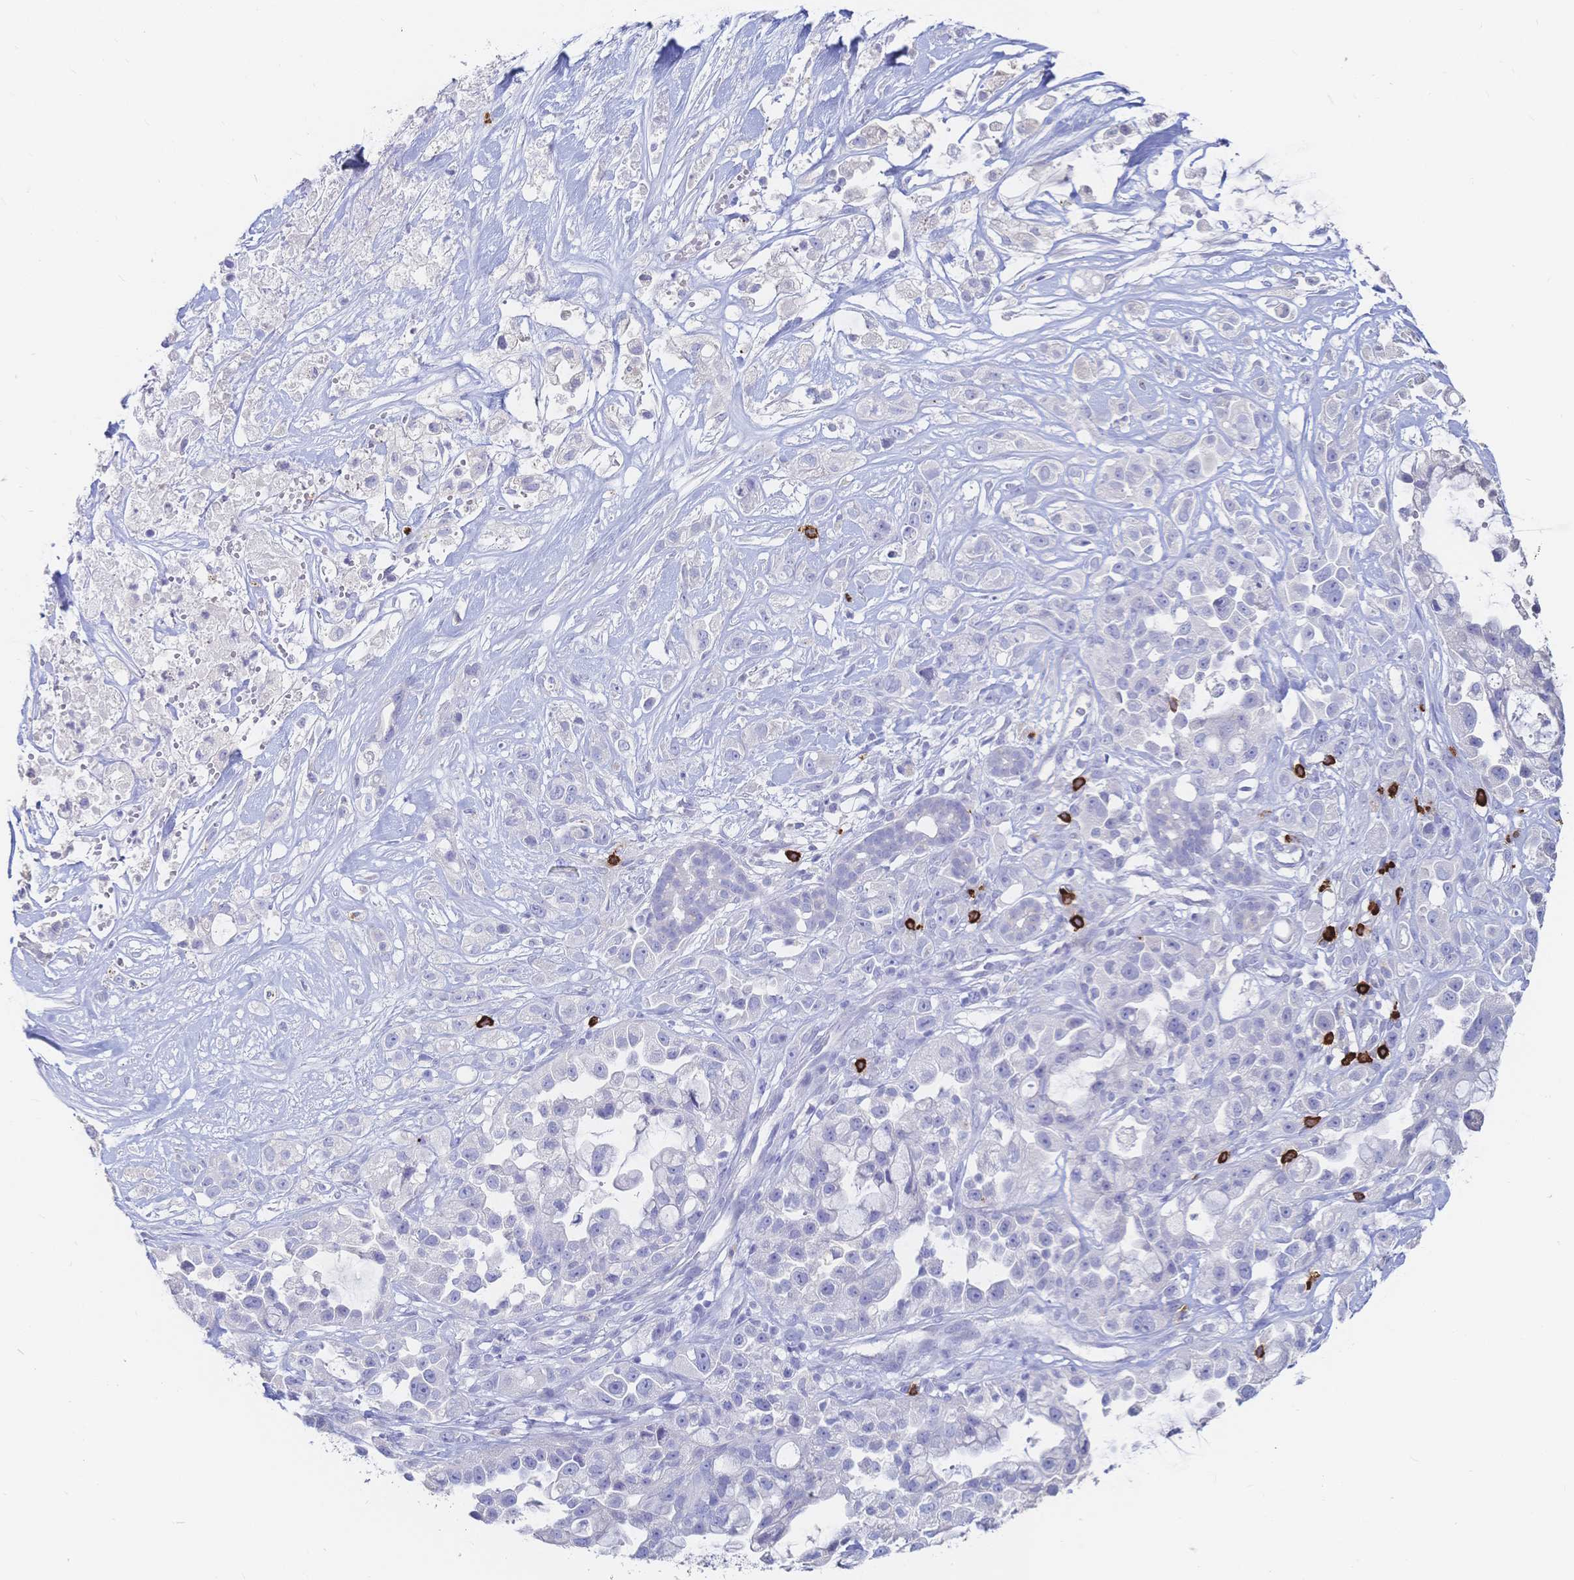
{"staining": {"intensity": "negative", "quantity": "none", "location": "none"}, "tissue": "pancreatic cancer", "cell_type": "Tumor cells", "image_type": "cancer", "snomed": [{"axis": "morphology", "description": "Adenocarcinoma, NOS"}, {"axis": "topography", "description": "Pancreas"}], "caption": "Immunohistochemistry (IHC) image of adenocarcinoma (pancreatic) stained for a protein (brown), which reveals no expression in tumor cells.", "gene": "IL2RB", "patient": {"sex": "male", "age": 44}}